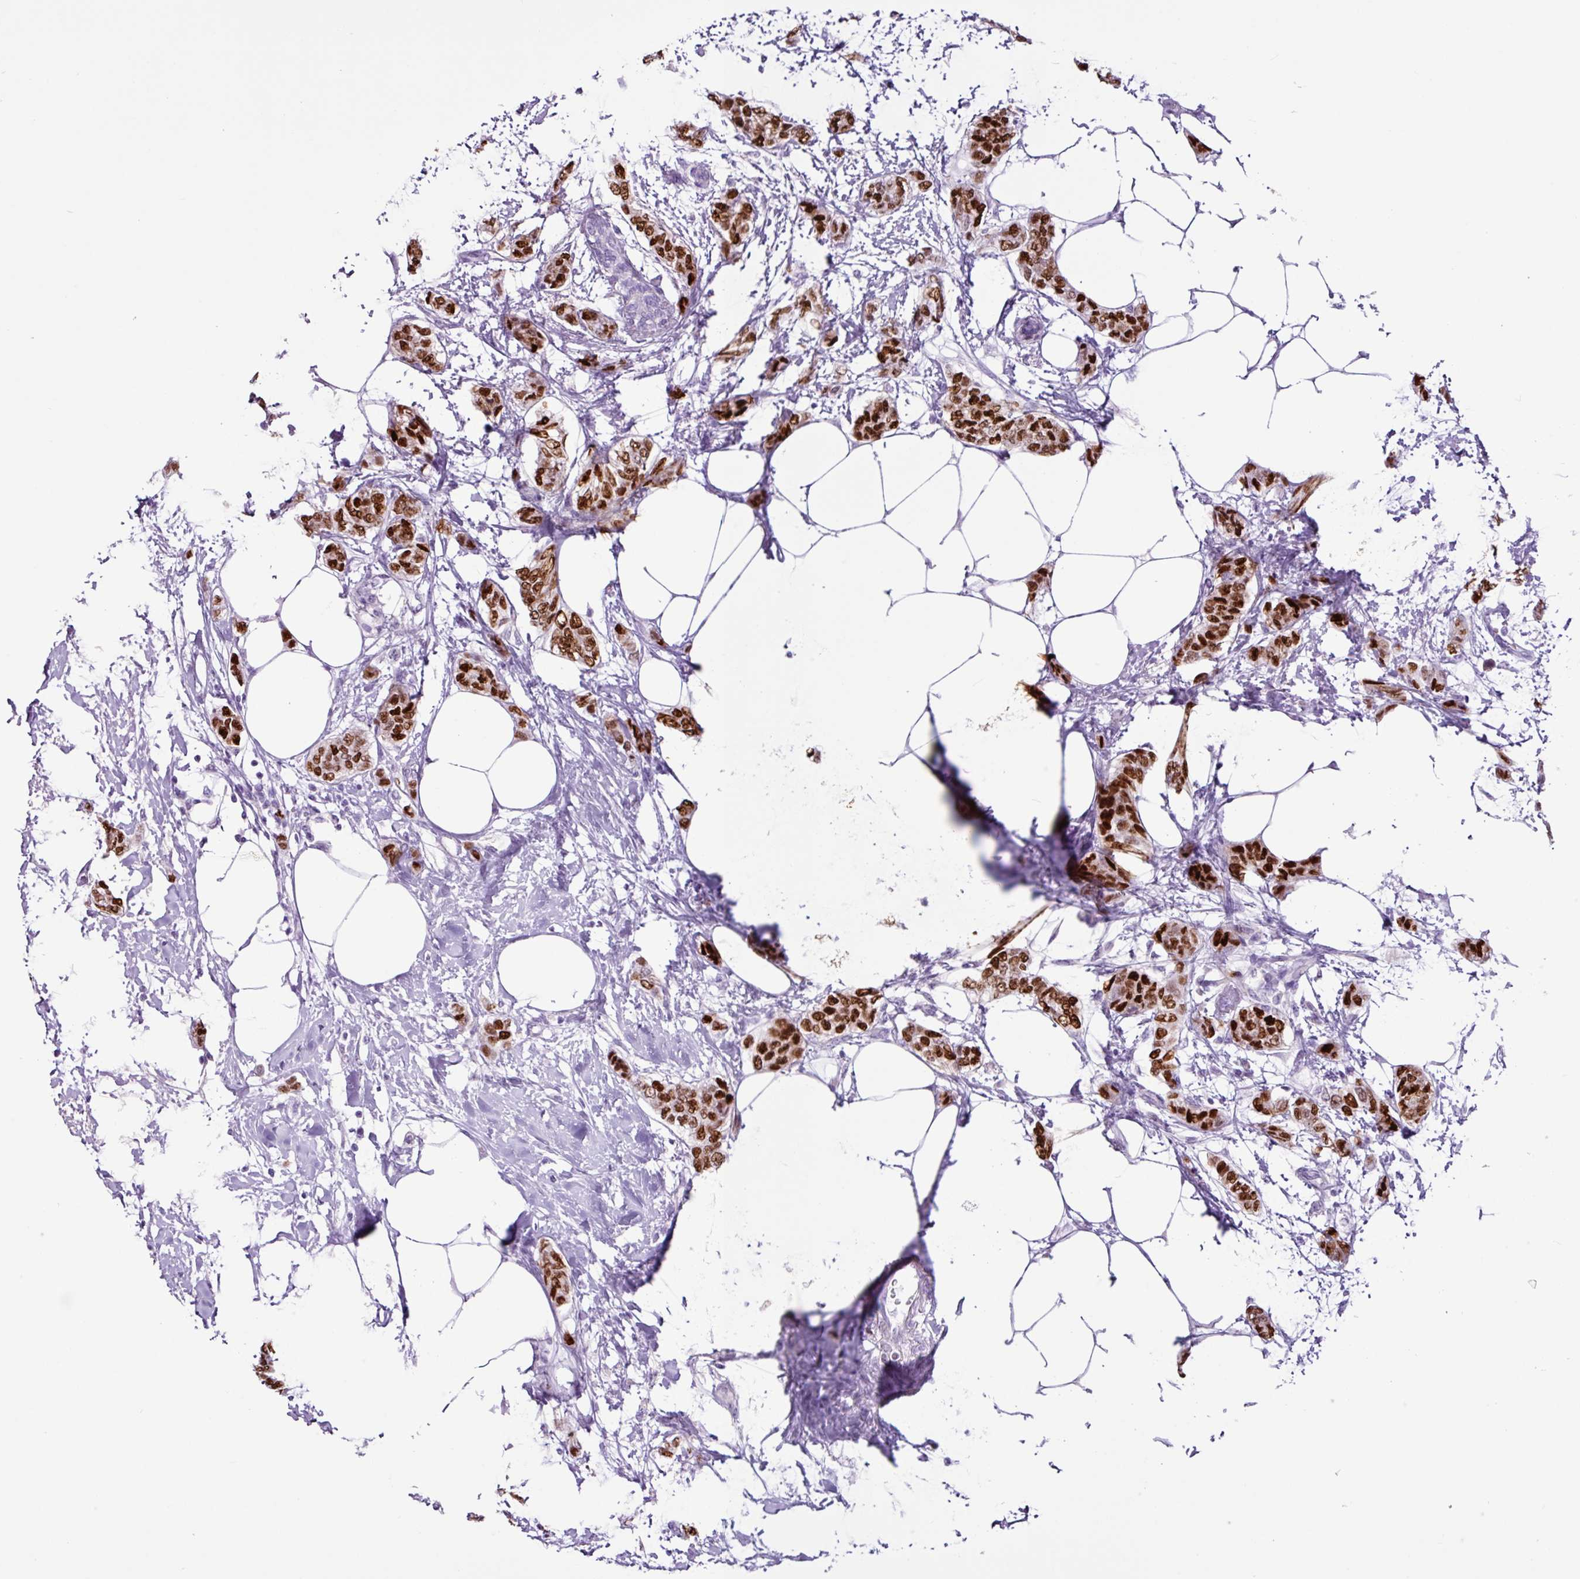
{"staining": {"intensity": "strong", "quantity": ">75%", "location": "nuclear"}, "tissue": "breast cancer", "cell_type": "Tumor cells", "image_type": "cancer", "snomed": [{"axis": "morphology", "description": "Duct carcinoma"}, {"axis": "topography", "description": "Breast"}], "caption": "Intraductal carcinoma (breast) stained for a protein (brown) reveals strong nuclear positive positivity in about >75% of tumor cells.", "gene": "PGR", "patient": {"sex": "female", "age": 72}}